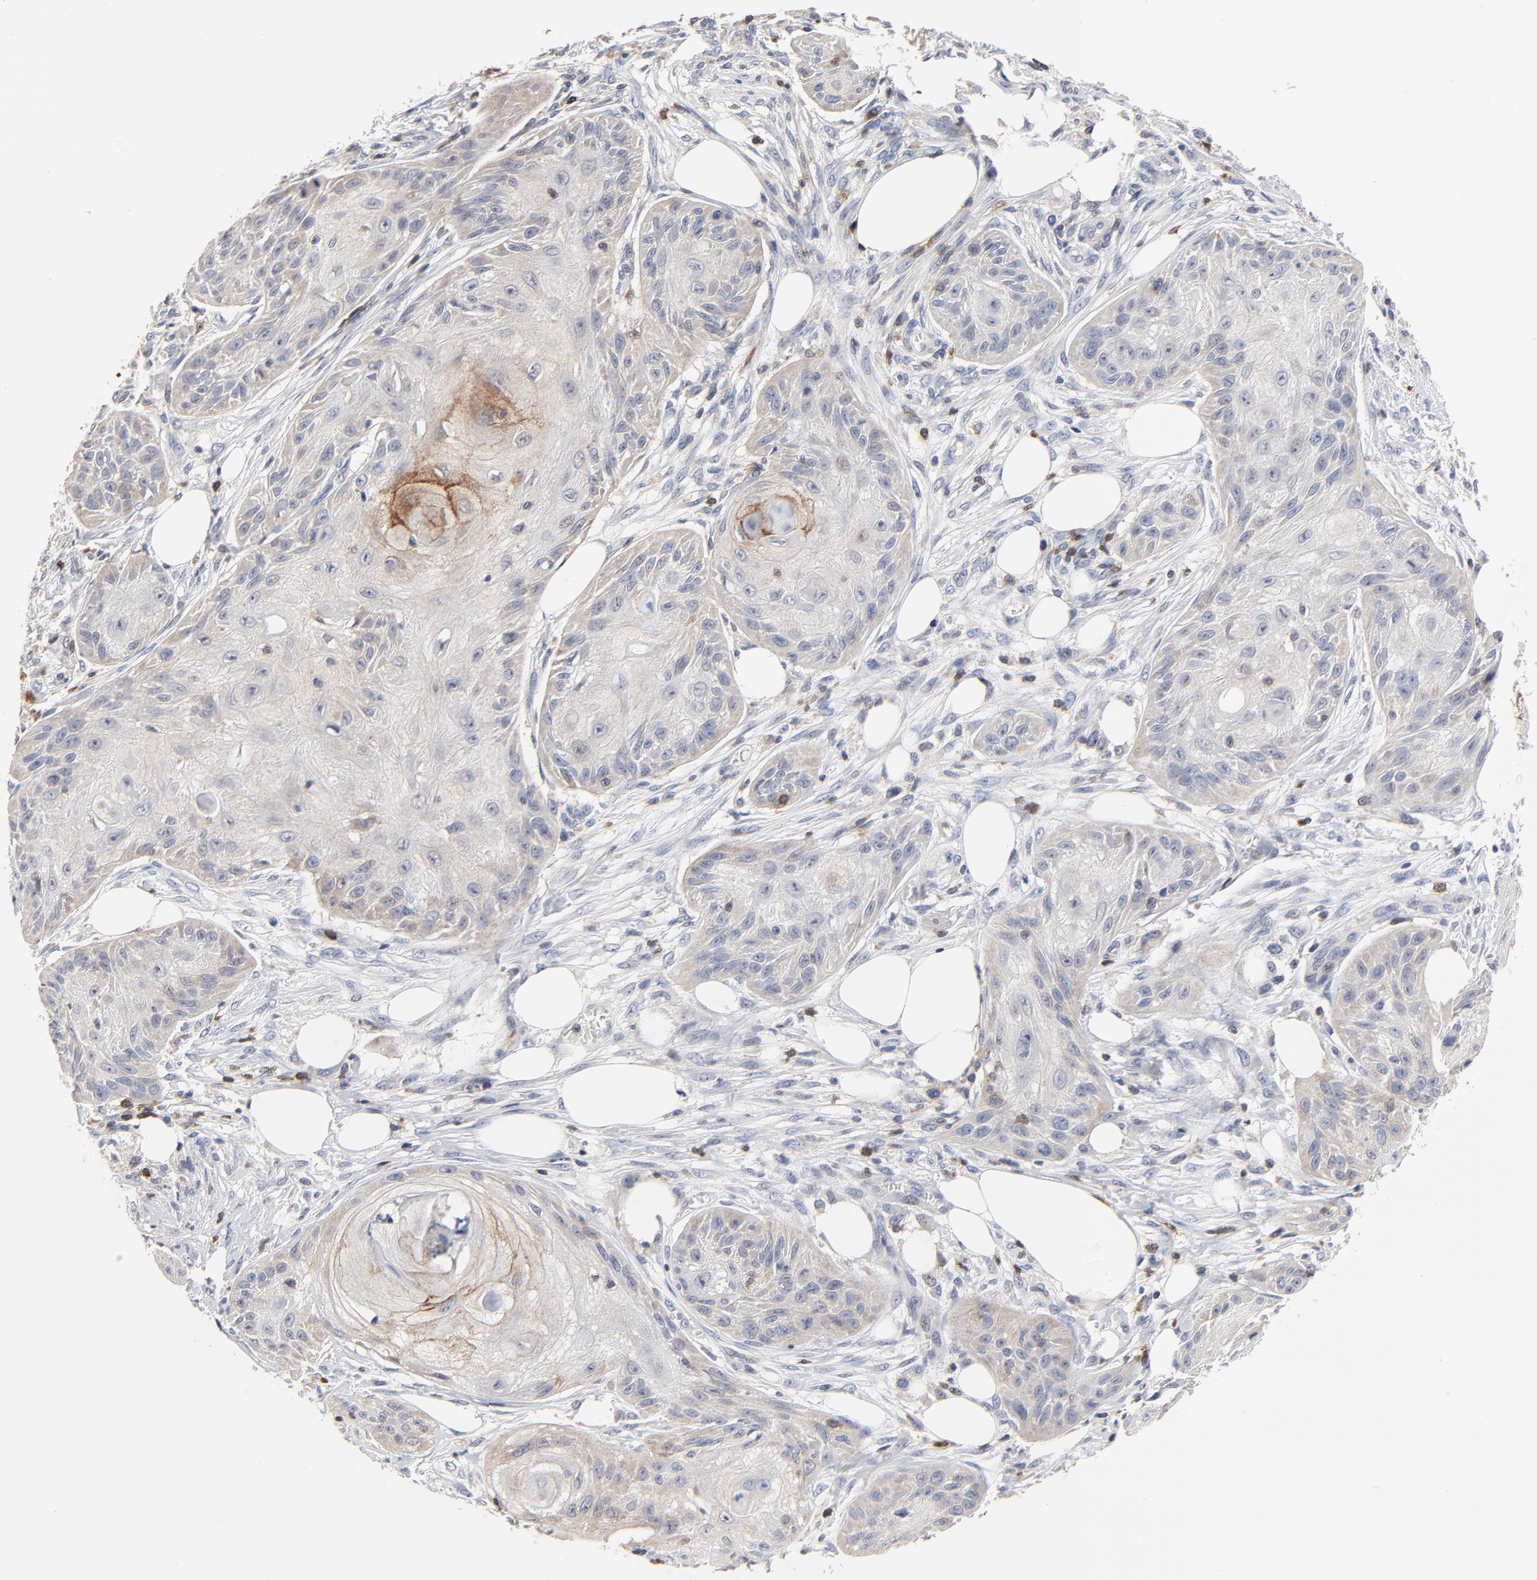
{"staining": {"intensity": "moderate", "quantity": "25%-75%", "location": "cytoplasmic/membranous"}, "tissue": "skin cancer", "cell_type": "Tumor cells", "image_type": "cancer", "snomed": [{"axis": "morphology", "description": "Squamous cell carcinoma, NOS"}, {"axis": "topography", "description": "Skin"}], "caption": "Protein analysis of skin cancer tissue displays moderate cytoplasmic/membranous staining in about 25%-75% of tumor cells. (DAB (3,3'-diaminobenzidine) = brown stain, brightfield microscopy at high magnification).", "gene": "SKAP1", "patient": {"sex": "female", "age": 88}}